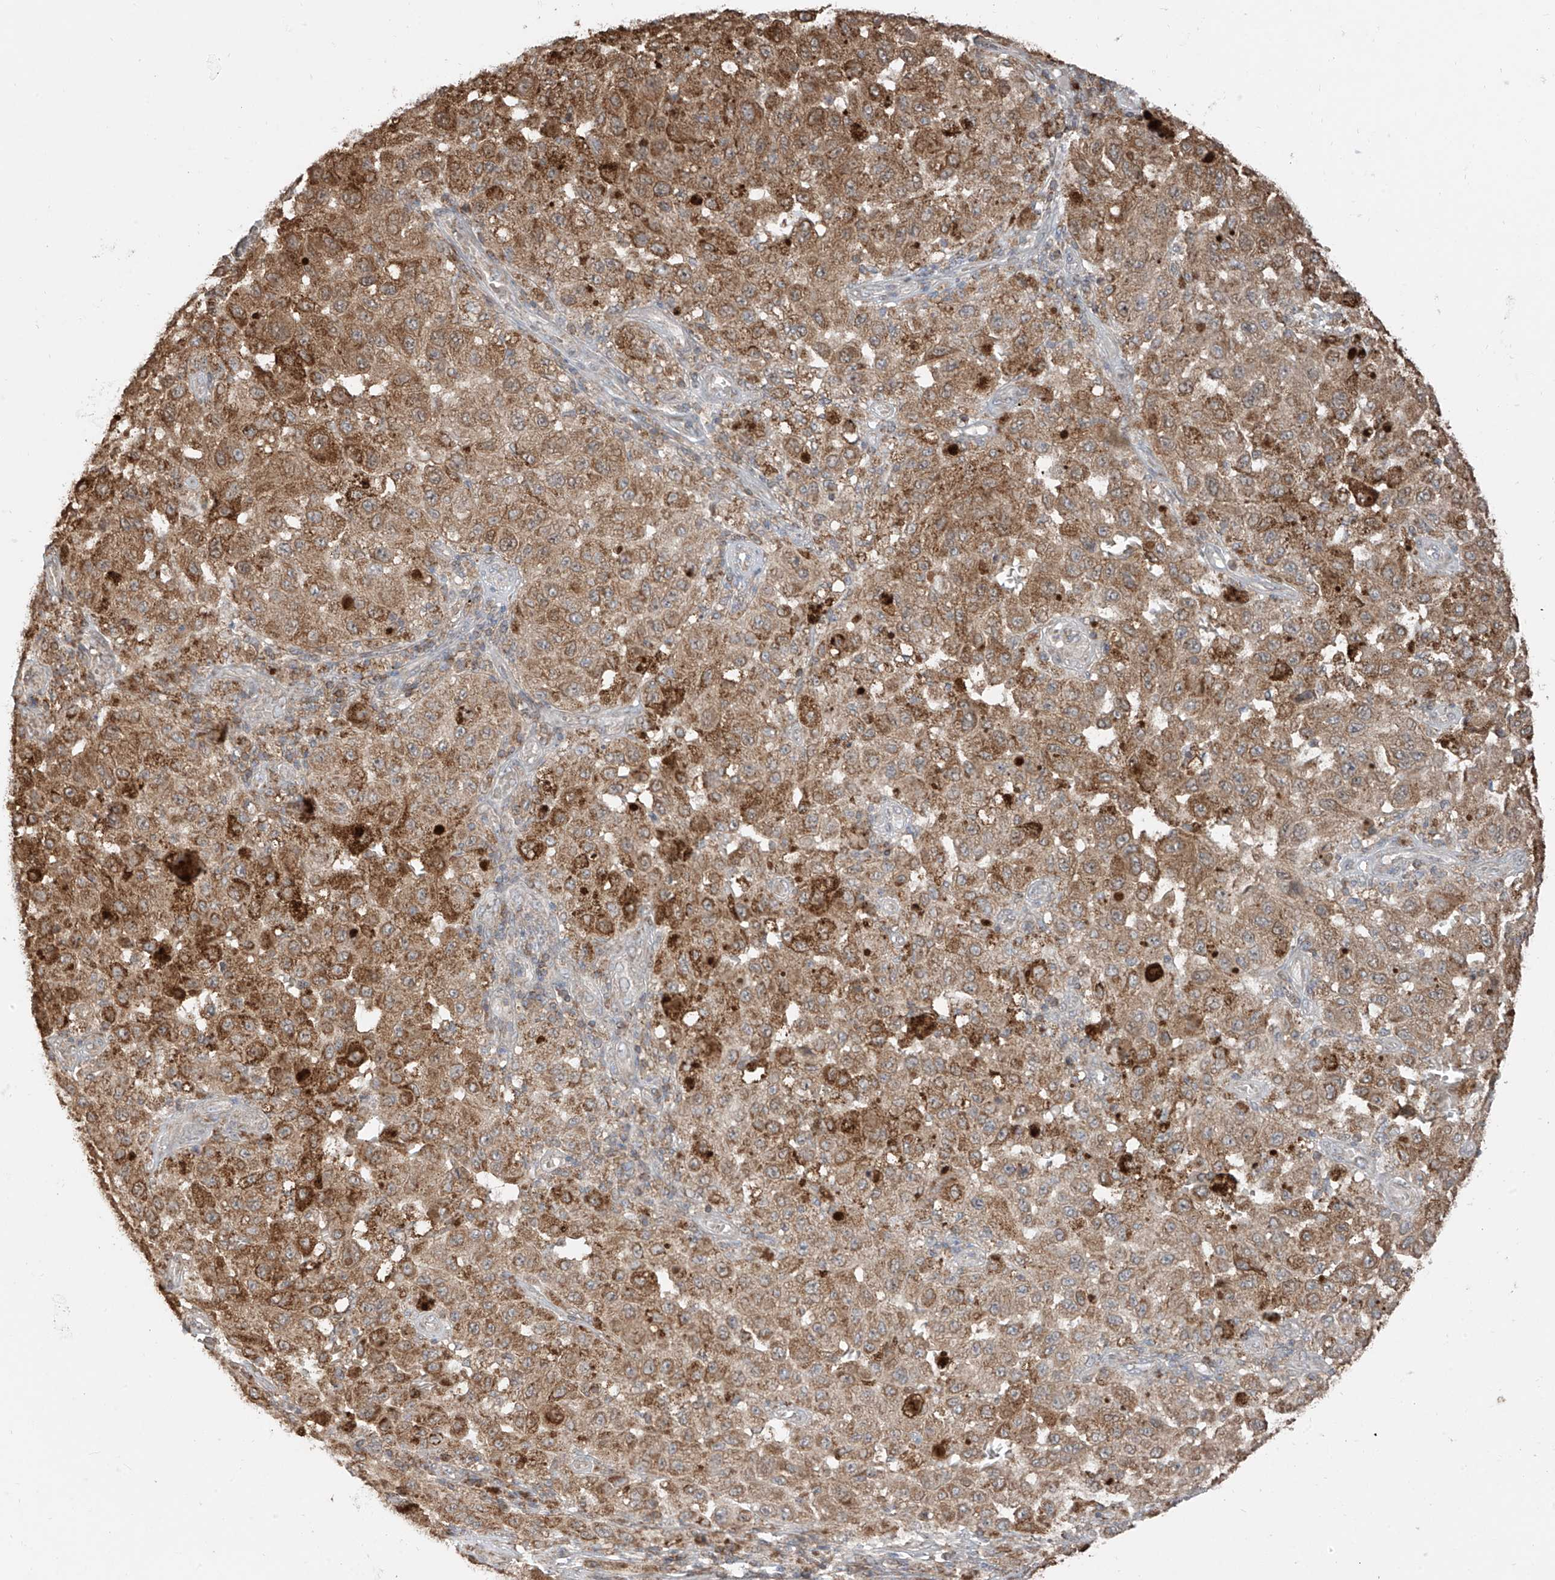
{"staining": {"intensity": "moderate", "quantity": ">75%", "location": "cytoplasmic/membranous"}, "tissue": "melanoma", "cell_type": "Tumor cells", "image_type": "cancer", "snomed": [{"axis": "morphology", "description": "Malignant melanoma, NOS"}, {"axis": "topography", "description": "Skin"}], "caption": "The histopathology image demonstrates immunohistochemical staining of malignant melanoma. There is moderate cytoplasmic/membranous positivity is appreciated in approximately >75% of tumor cells. The staining was performed using DAB to visualize the protein expression in brown, while the nuclei were stained in blue with hematoxylin (Magnification: 20x).", "gene": "ETHE1", "patient": {"sex": "female", "age": 64}}